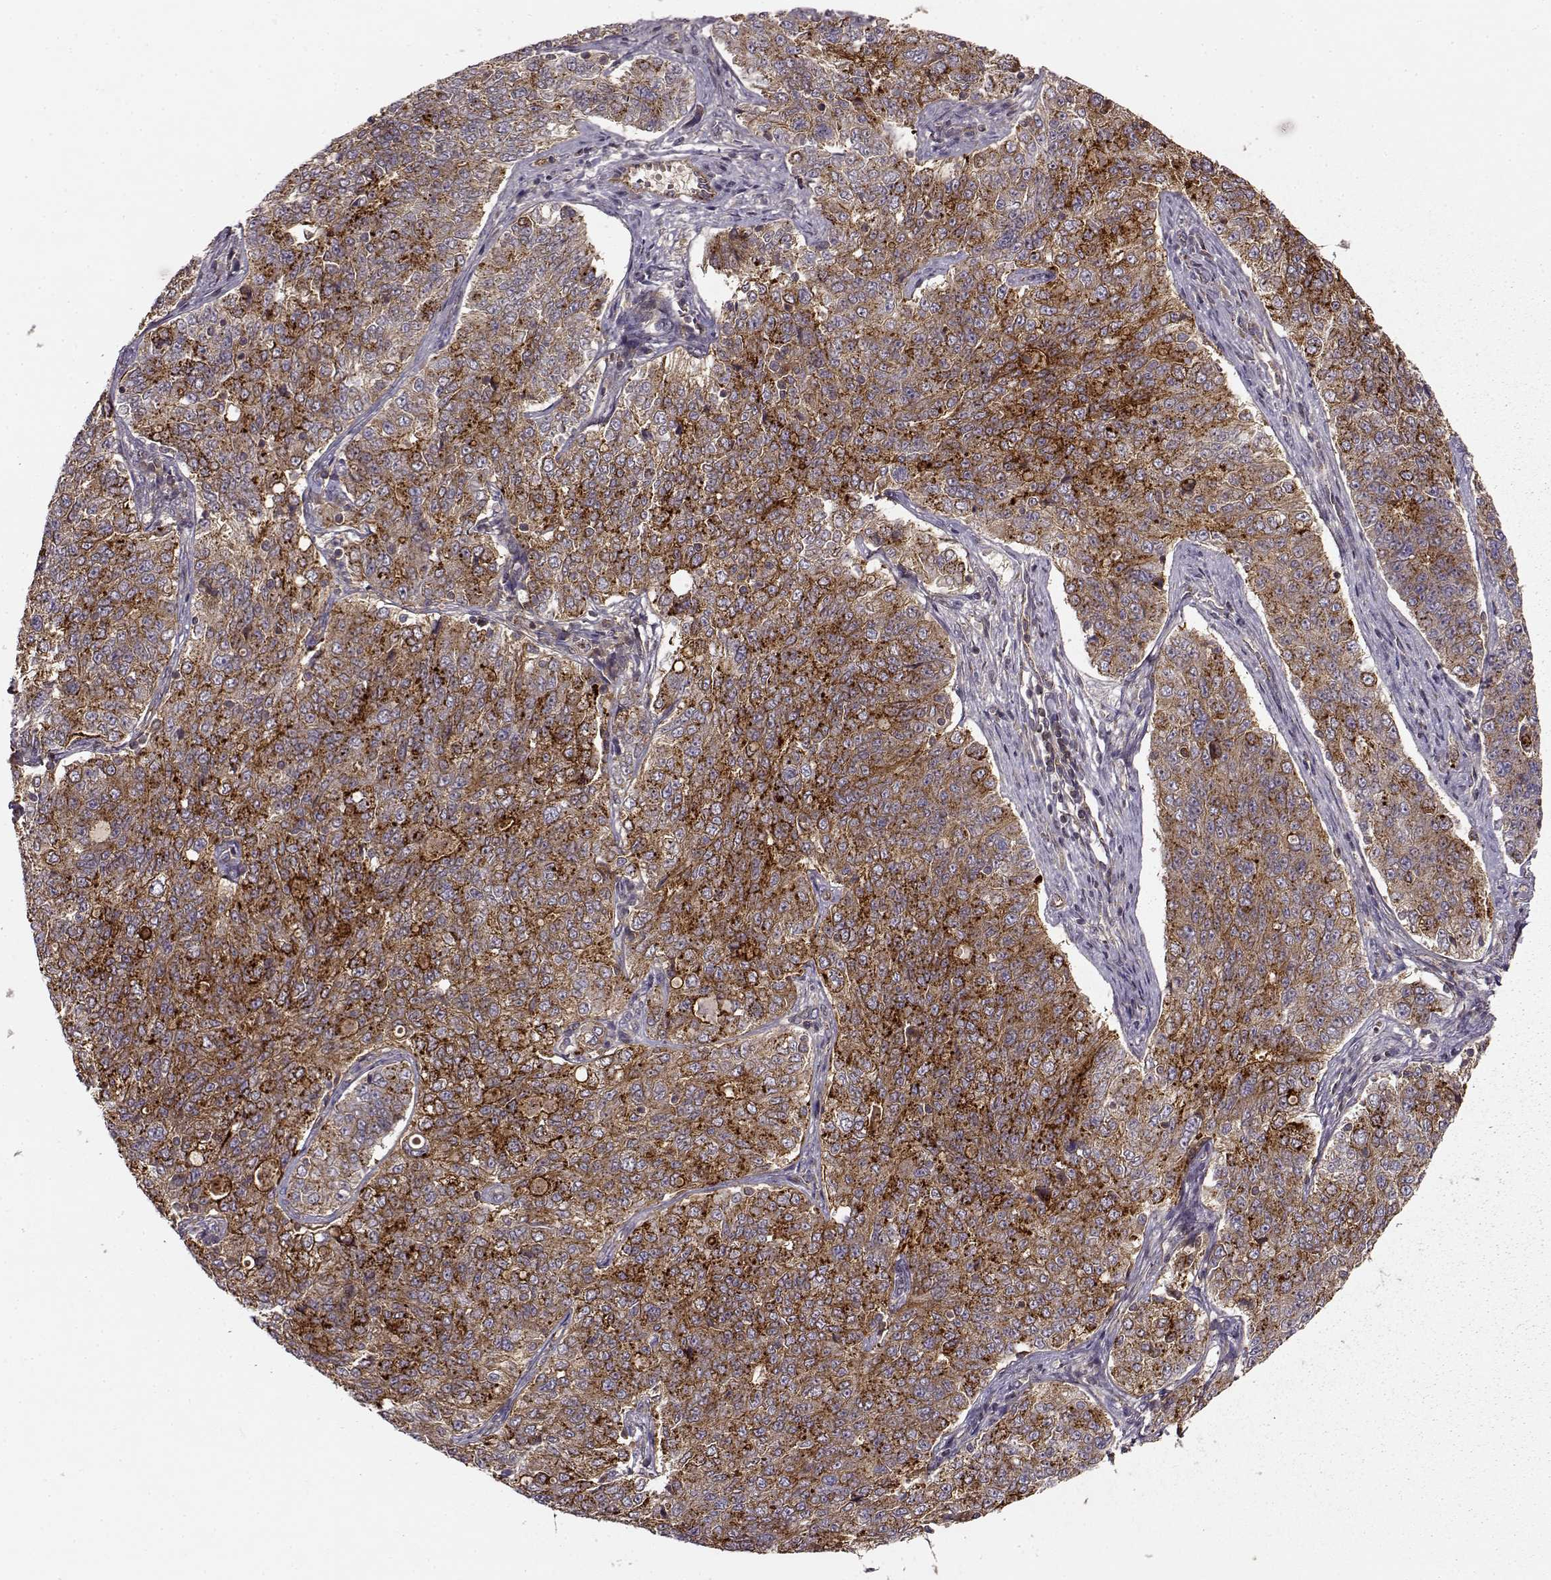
{"staining": {"intensity": "moderate", "quantity": ">75%", "location": "cytoplasmic/membranous"}, "tissue": "endometrial cancer", "cell_type": "Tumor cells", "image_type": "cancer", "snomed": [{"axis": "morphology", "description": "Adenocarcinoma, NOS"}, {"axis": "topography", "description": "Endometrium"}], "caption": "This is an image of immunohistochemistry staining of endometrial cancer, which shows moderate positivity in the cytoplasmic/membranous of tumor cells.", "gene": "IFRD2", "patient": {"sex": "female", "age": 43}}